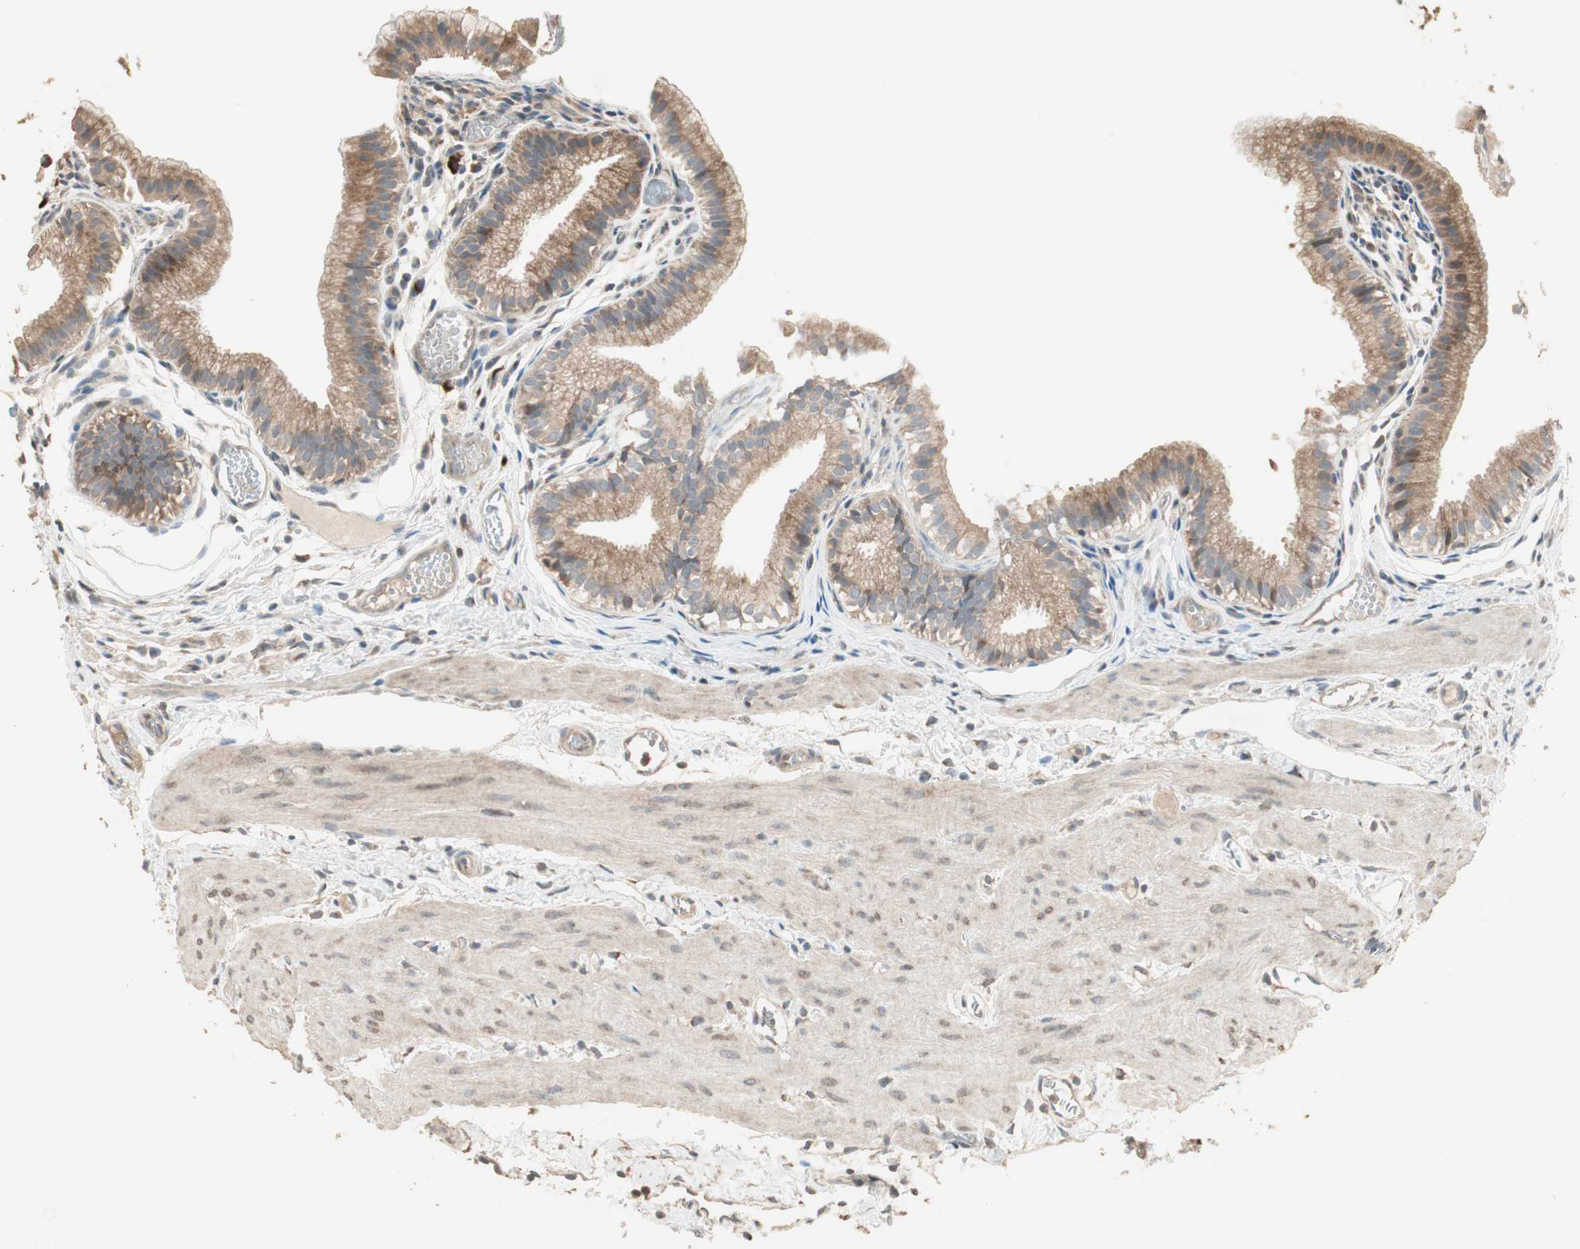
{"staining": {"intensity": "moderate", "quantity": ">75%", "location": "cytoplasmic/membranous"}, "tissue": "gallbladder", "cell_type": "Glandular cells", "image_type": "normal", "snomed": [{"axis": "morphology", "description": "Normal tissue, NOS"}, {"axis": "topography", "description": "Gallbladder"}], "caption": "Moderate cytoplasmic/membranous protein expression is present in approximately >75% of glandular cells in gallbladder. (DAB = brown stain, brightfield microscopy at high magnification).", "gene": "RARRES1", "patient": {"sex": "female", "age": 26}}